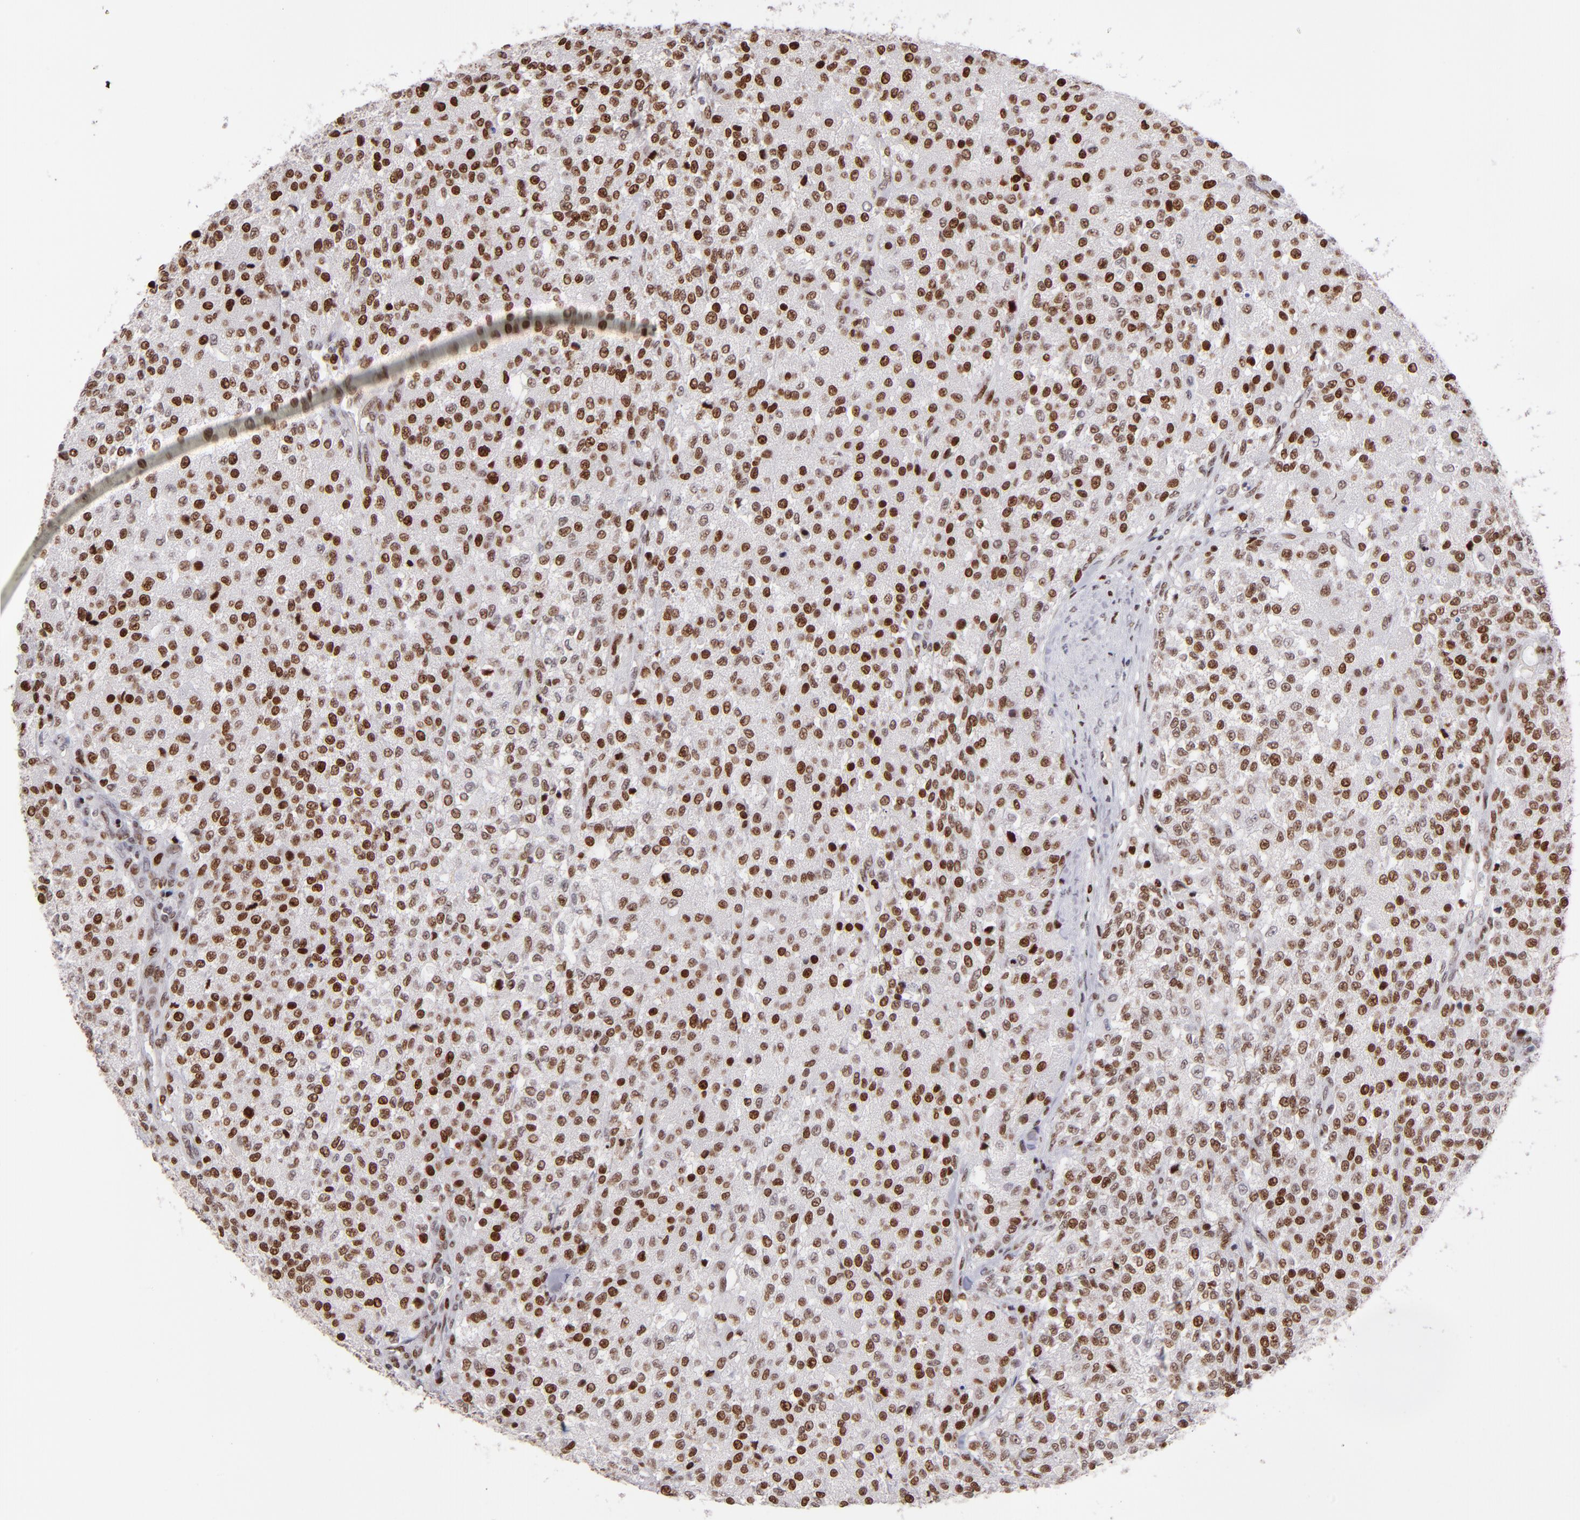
{"staining": {"intensity": "strong", "quantity": ">75%", "location": "nuclear"}, "tissue": "testis cancer", "cell_type": "Tumor cells", "image_type": "cancer", "snomed": [{"axis": "morphology", "description": "Seminoma, NOS"}, {"axis": "topography", "description": "Testis"}], "caption": "Immunohistochemistry (IHC) micrograph of neoplastic tissue: human testis cancer (seminoma) stained using IHC displays high levels of strong protein expression localized specifically in the nuclear of tumor cells, appearing as a nuclear brown color.", "gene": "POLA1", "patient": {"sex": "male", "age": 59}}